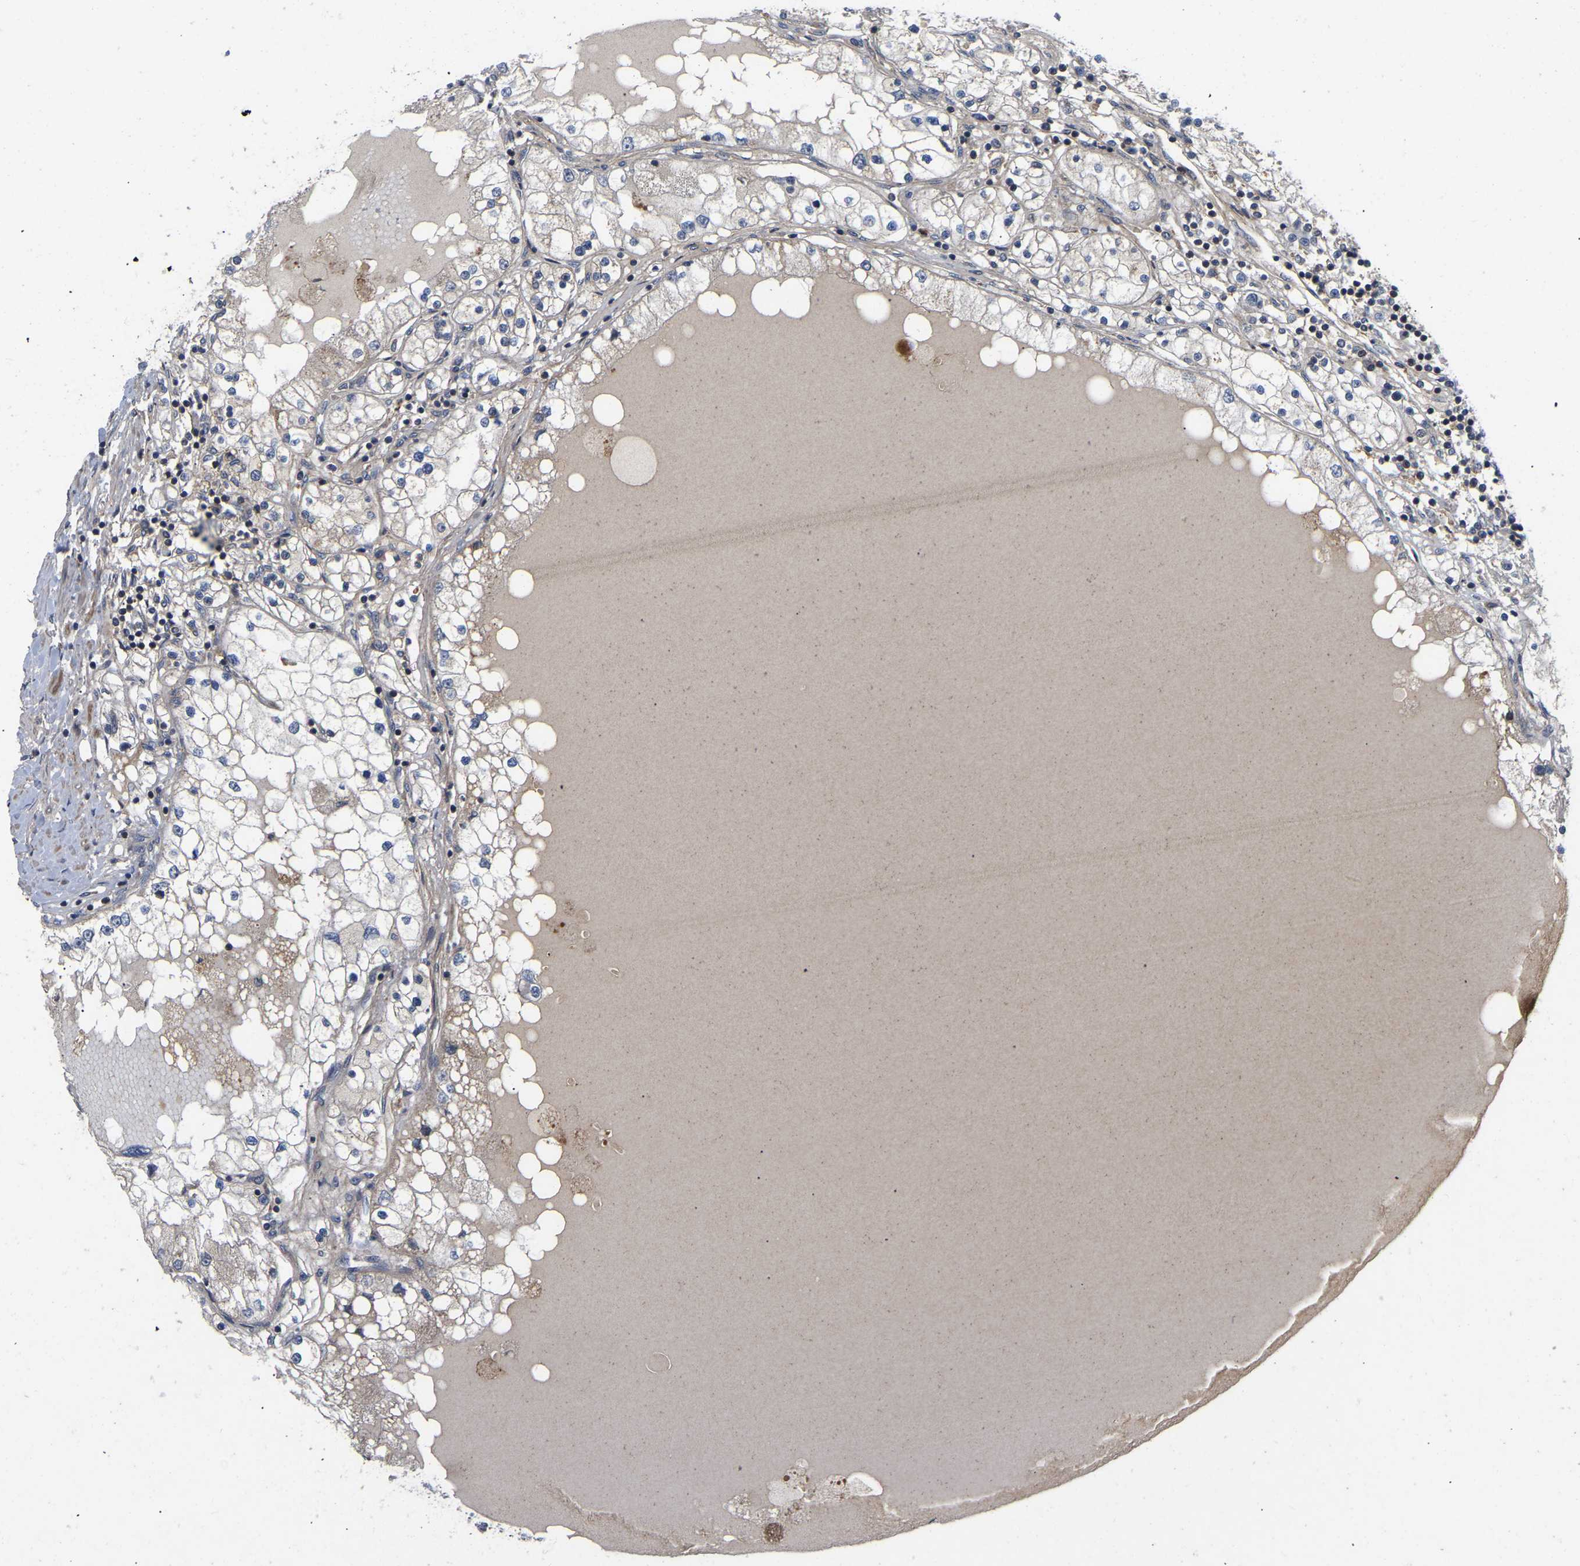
{"staining": {"intensity": "weak", "quantity": "25%-75%", "location": "cytoplasmic/membranous"}, "tissue": "renal cancer", "cell_type": "Tumor cells", "image_type": "cancer", "snomed": [{"axis": "morphology", "description": "Adenocarcinoma, NOS"}, {"axis": "topography", "description": "Kidney"}], "caption": "Protein expression analysis of human renal cancer reveals weak cytoplasmic/membranous expression in about 25%-75% of tumor cells.", "gene": "PRDM14", "patient": {"sex": "male", "age": 68}}